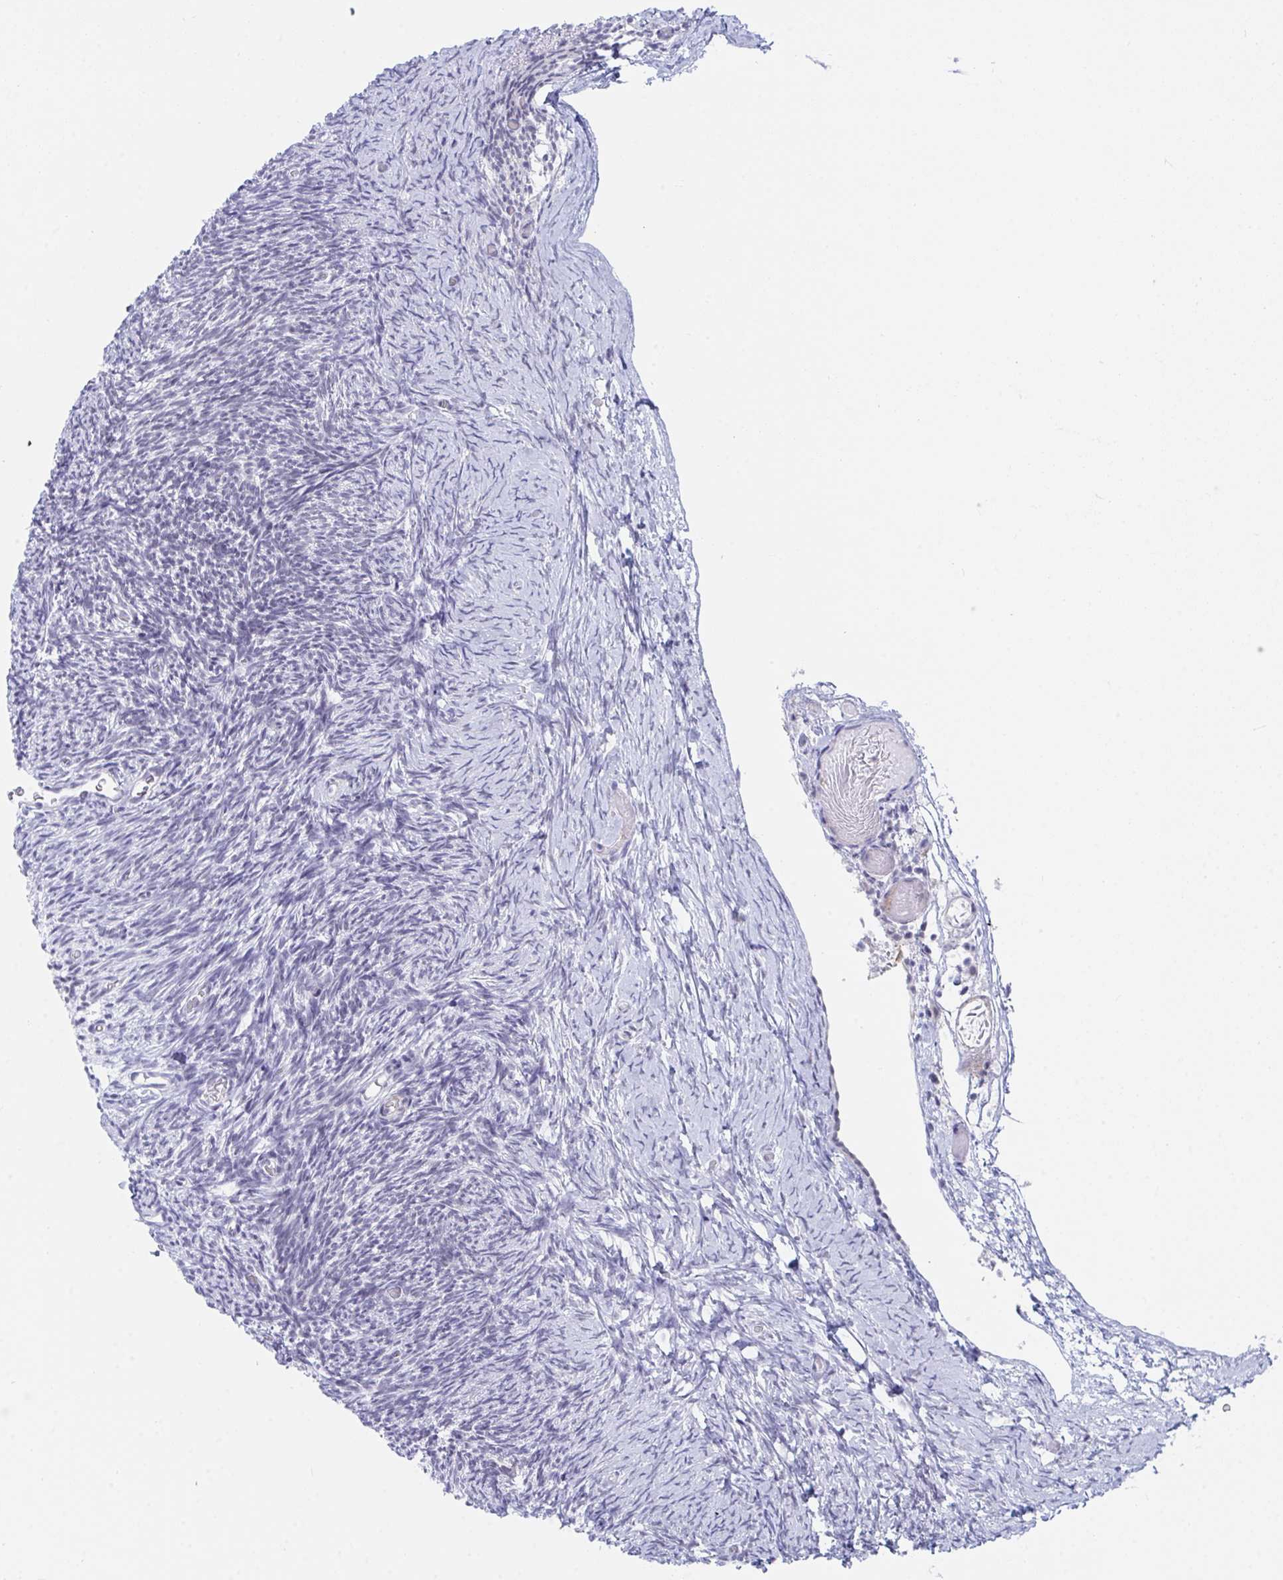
{"staining": {"intensity": "negative", "quantity": "none", "location": "none"}, "tissue": "ovary", "cell_type": "Follicle cells", "image_type": "normal", "snomed": [{"axis": "morphology", "description": "Normal tissue, NOS"}, {"axis": "topography", "description": "Ovary"}], "caption": "Protein analysis of unremarkable ovary reveals no significant staining in follicle cells. (DAB IHC with hematoxylin counter stain).", "gene": "DAOA", "patient": {"sex": "female", "age": 39}}